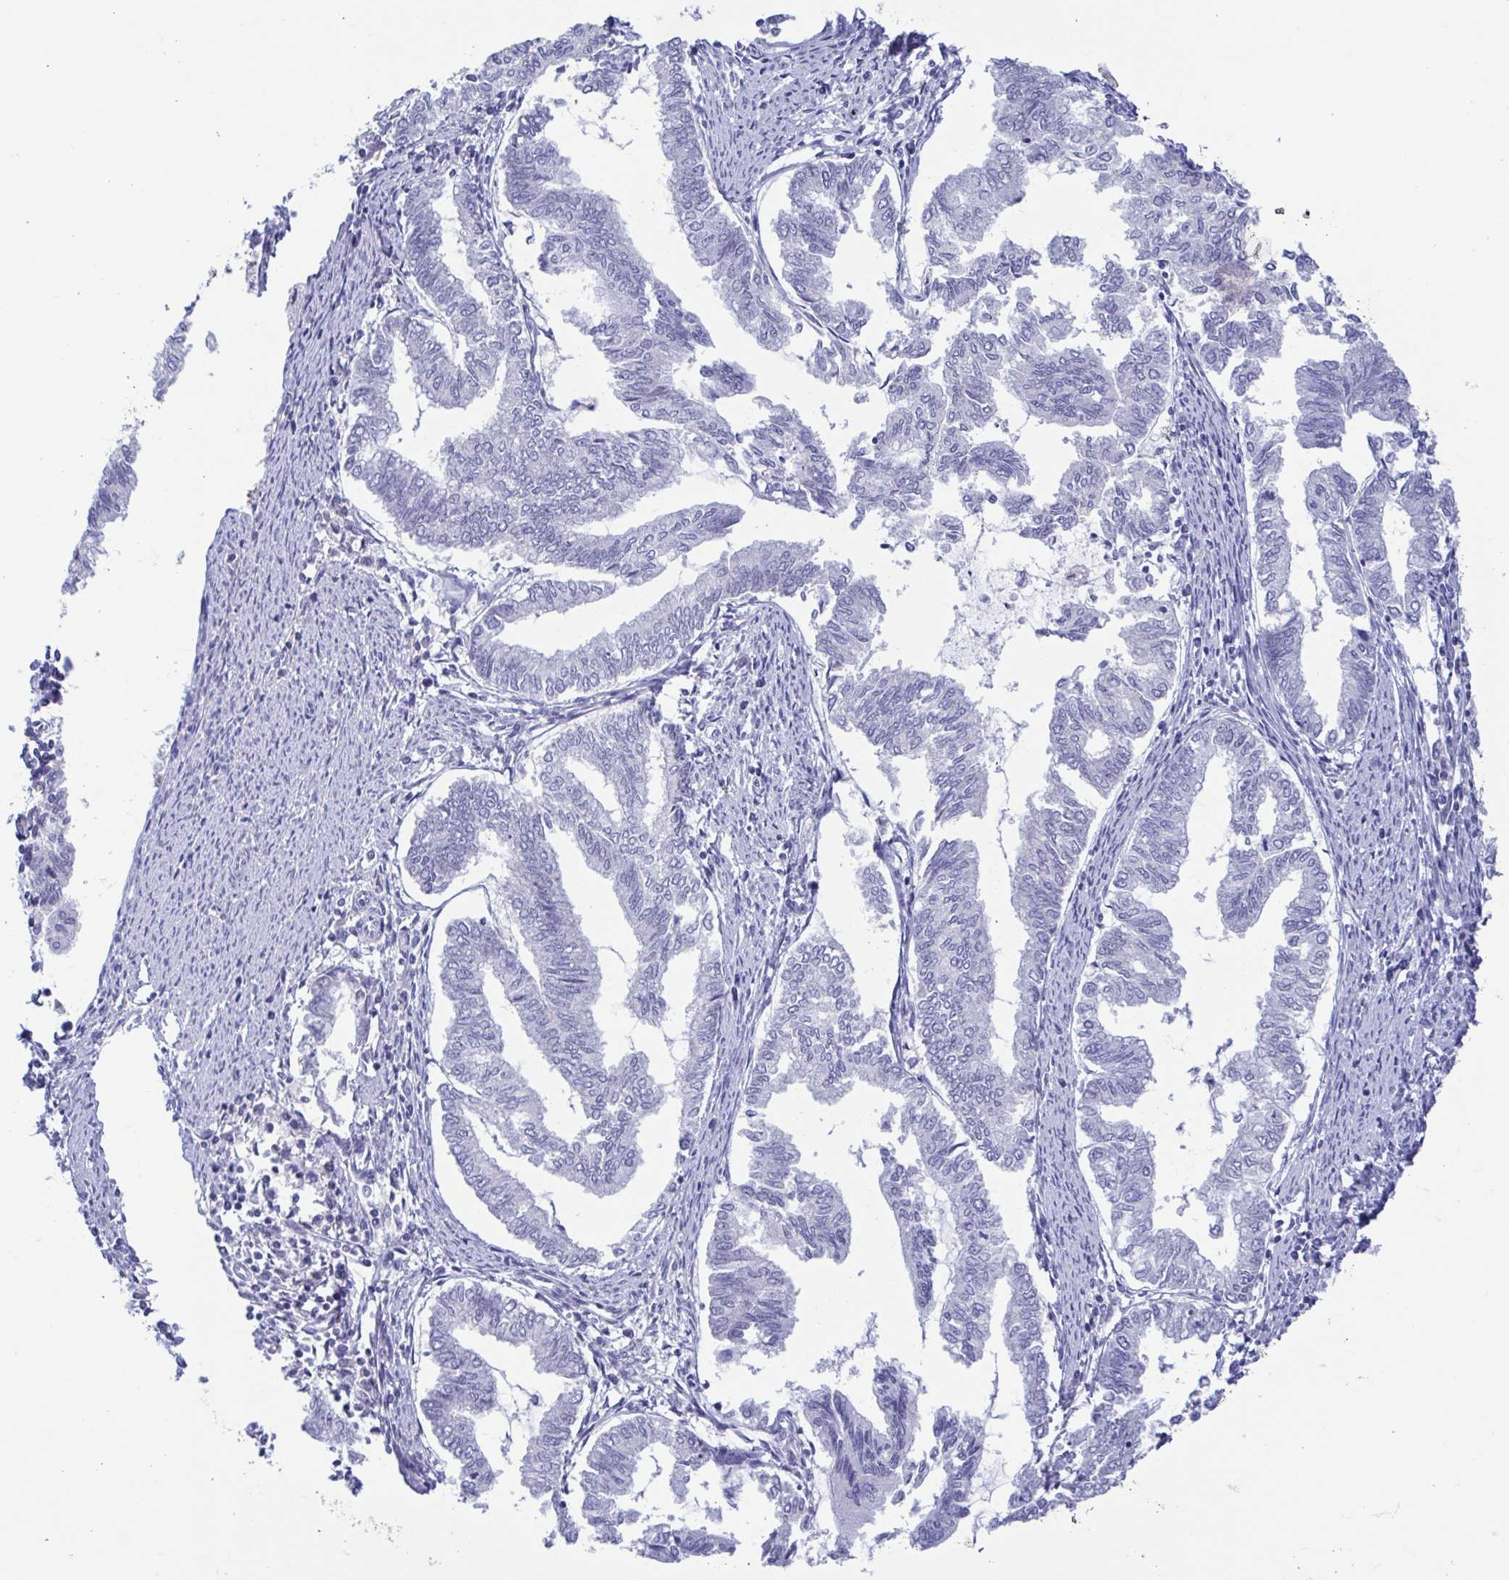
{"staining": {"intensity": "negative", "quantity": "none", "location": "none"}, "tissue": "endometrial cancer", "cell_type": "Tumor cells", "image_type": "cancer", "snomed": [{"axis": "morphology", "description": "Adenocarcinoma, NOS"}, {"axis": "topography", "description": "Endometrium"}], "caption": "Endometrial adenocarcinoma stained for a protein using immunohistochemistry (IHC) displays no expression tumor cells.", "gene": "PERM1", "patient": {"sex": "female", "age": 79}}